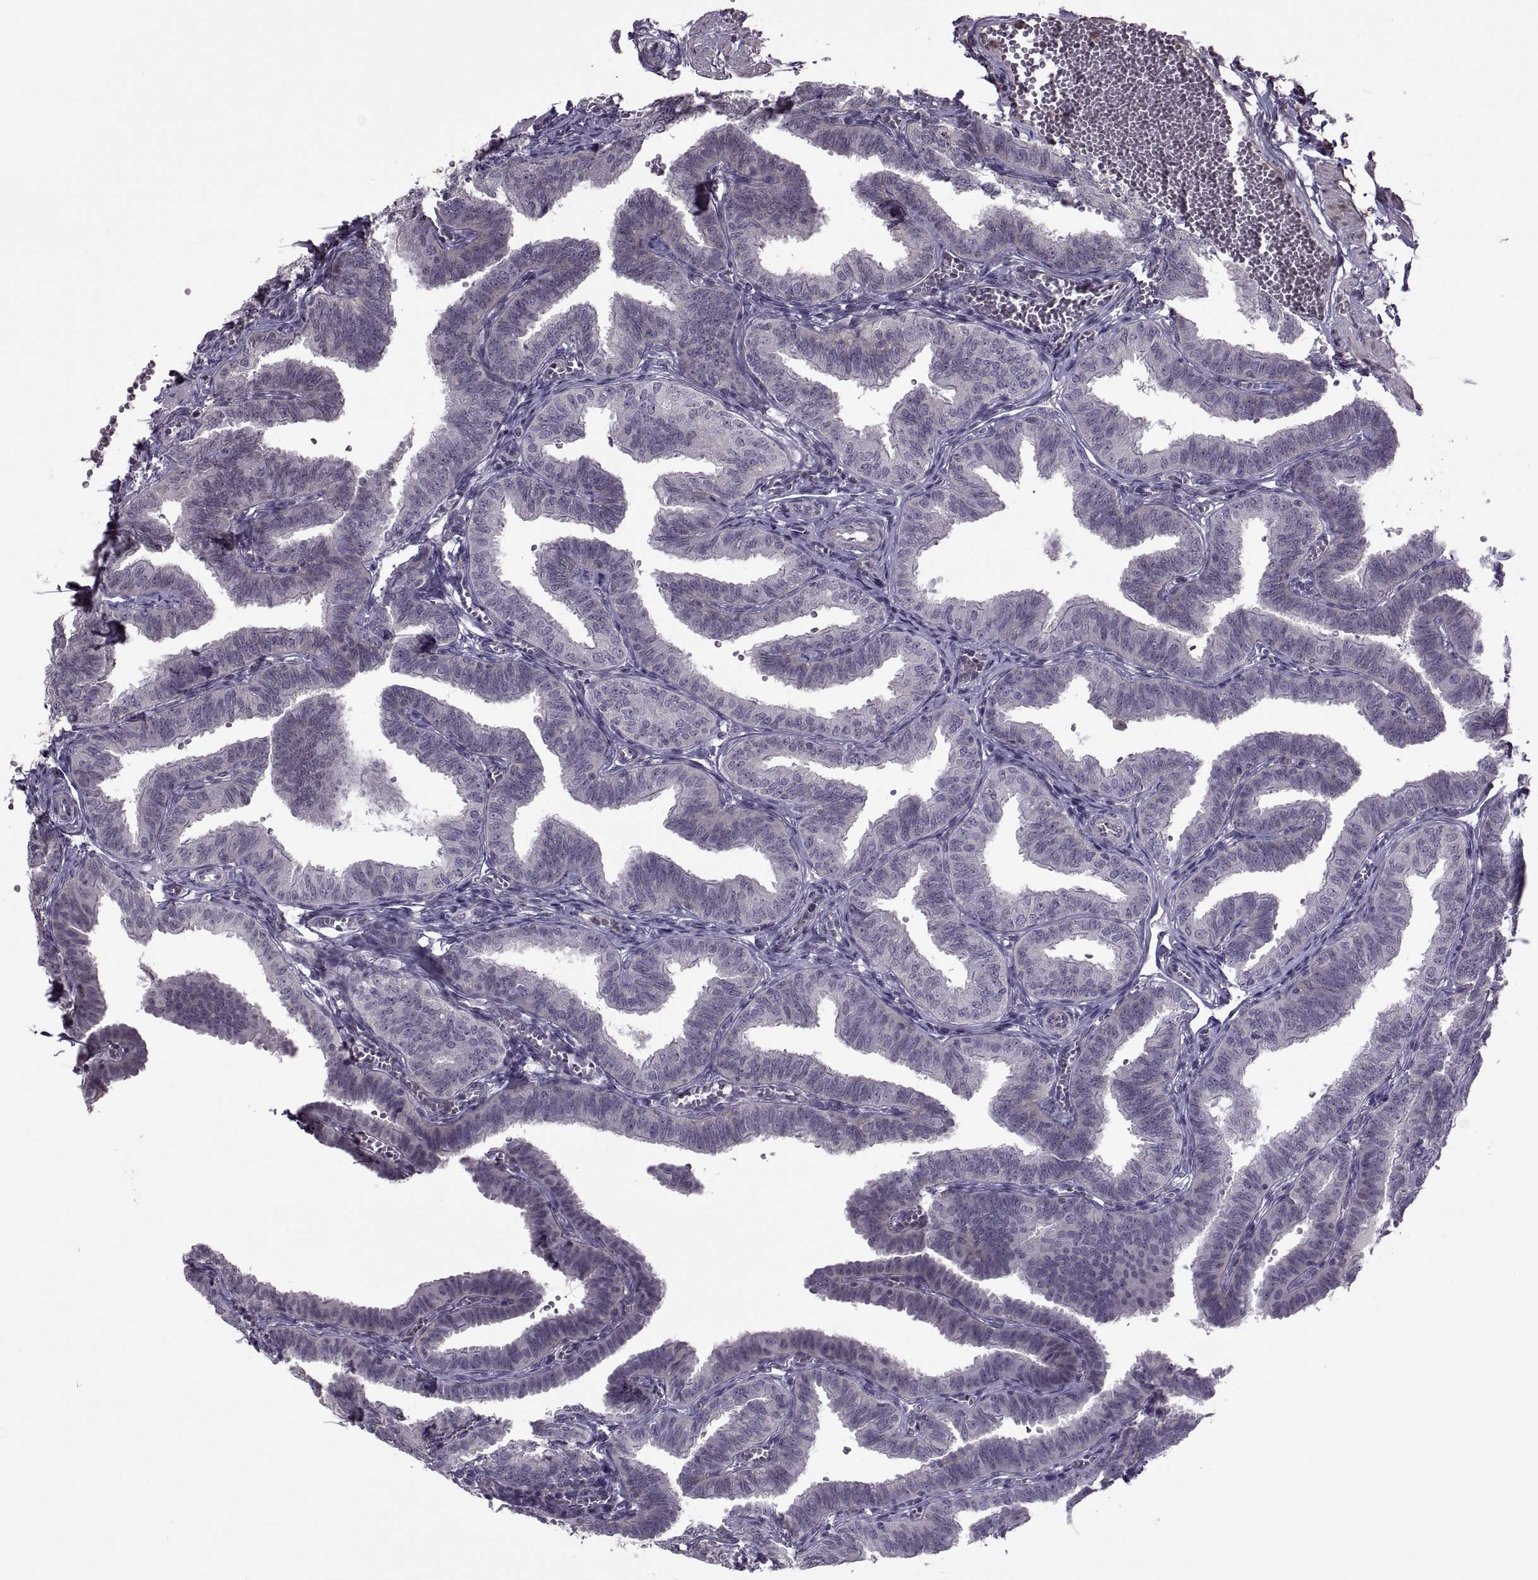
{"staining": {"intensity": "negative", "quantity": "none", "location": "none"}, "tissue": "fallopian tube", "cell_type": "Glandular cells", "image_type": "normal", "snomed": [{"axis": "morphology", "description": "Normal tissue, NOS"}, {"axis": "topography", "description": "Fallopian tube"}], "caption": "Image shows no protein expression in glandular cells of unremarkable fallopian tube.", "gene": "ODF3", "patient": {"sex": "female", "age": 25}}